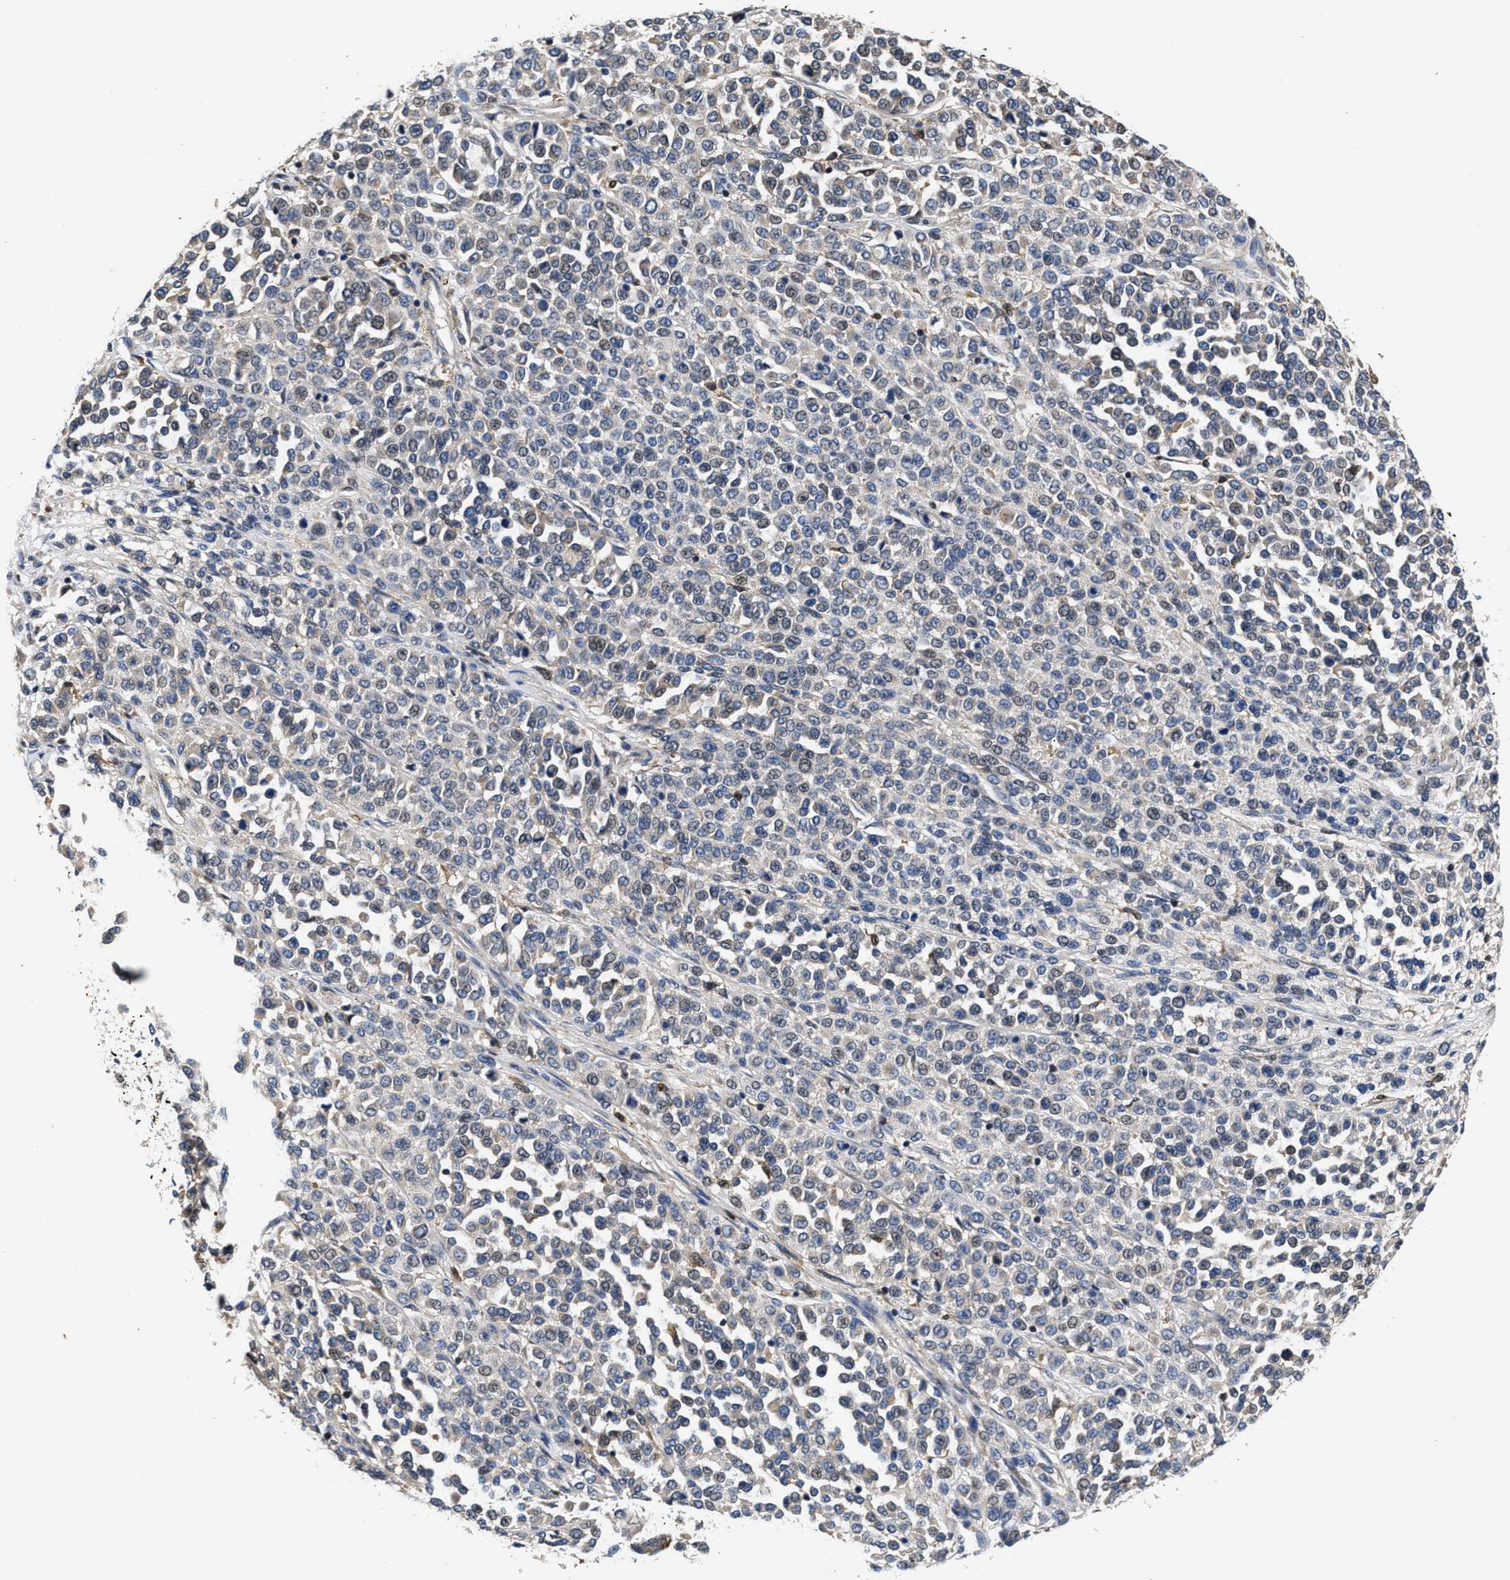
{"staining": {"intensity": "negative", "quantity": "none", "location": "none"}, "tissue": "melanoma", "cell_type": "Tumor cells", "image_type": "cancer", "snomed": [{"axis": "morphology", "description": "Malignant melanoma, Metastatic site"}, {"axis": "topography", "description": "Pancreas"}], "caption": "The histopathology image exhibits no staining of tumor cells in malignant melanoma (metastatic site). (DAB (3,3'-diaminobenzidine) immunohistochemistry (IHC) with hematoxylin counter stain).", "gene": "RGS10", "patient": {"sex": "female", "age": 30}}